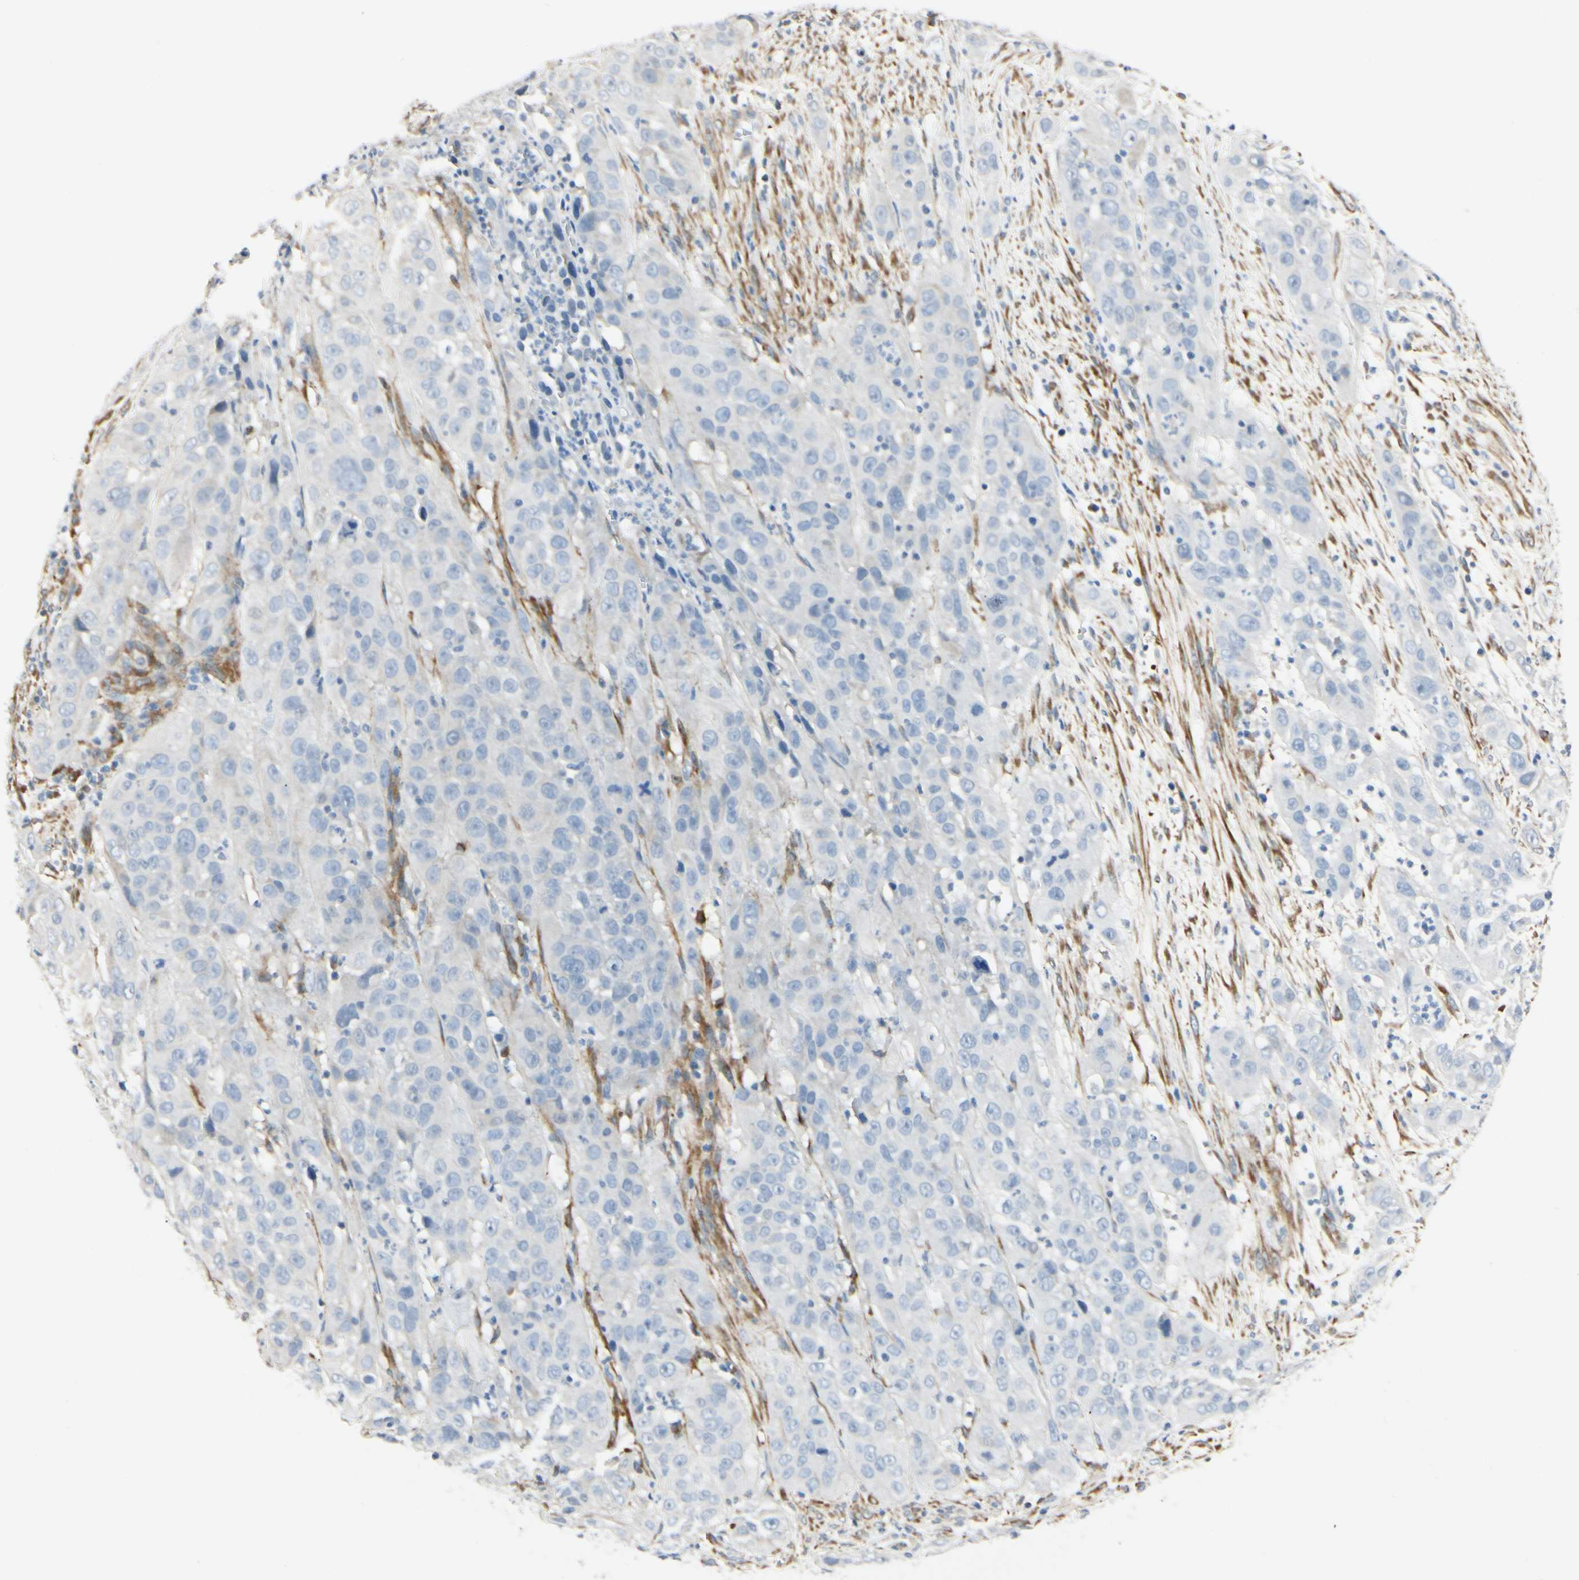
{"staining": {"intensity": "negative", "quantity": "none", "location": "none"}, "tissue": "cervical cancer", "cell_type": "Tumor cells", "image_type": "cancer", "snomed": [{"axis": "morphology", "description": "Squamous cell carcinoma, NOS"}, {"axis": "topography", "description": "Cervix"}], "caption": "There is no significant staining in tumor cells of squamous cell carcinoma (cervical). (DAB (3,3'-diaminobenzidine) immunohistochemistry (IHC) with hematoxylin counter stain).", "gene": "AMPH", "patient": {"sex": "female", "age": 32}}